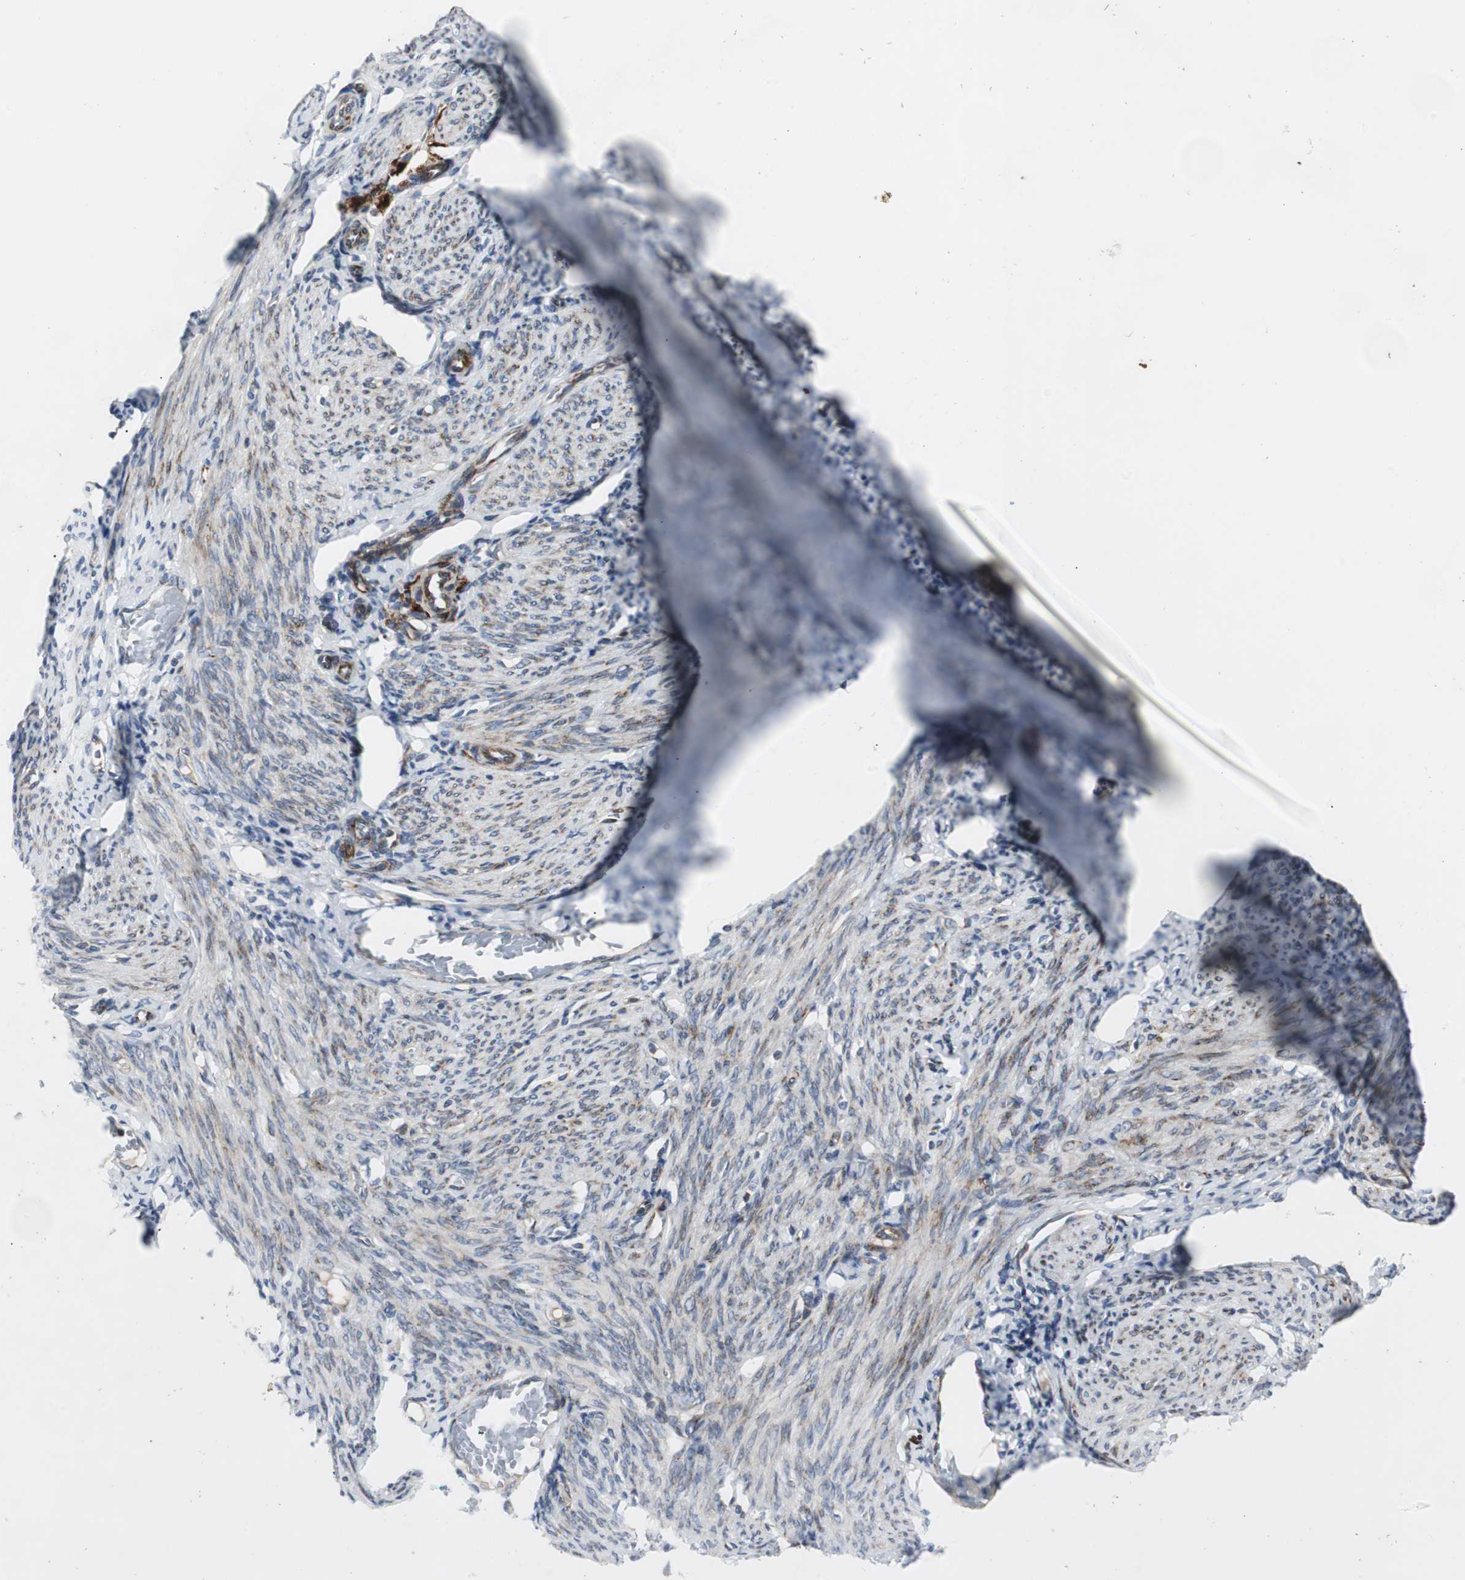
{"staining": {"intensity": "negative", "quantity": "none", "location": "none"}, "tissue": "endometrium", "cell_type": "Cells in endometrial stroma", "image_type": "normal", "snomed": [{"axis": "morphology", "description": "Normal tissue, NOS"}, {"axis": "topography", "description": "Endometrium"}], "caption": "This is a image of immunohistochemistry (IHC) staining of normal endometrium, which shows no expression in cells in endometrial stroma.", "gene": "BBC3", "patient": {"sex": "female", "age": 61}}